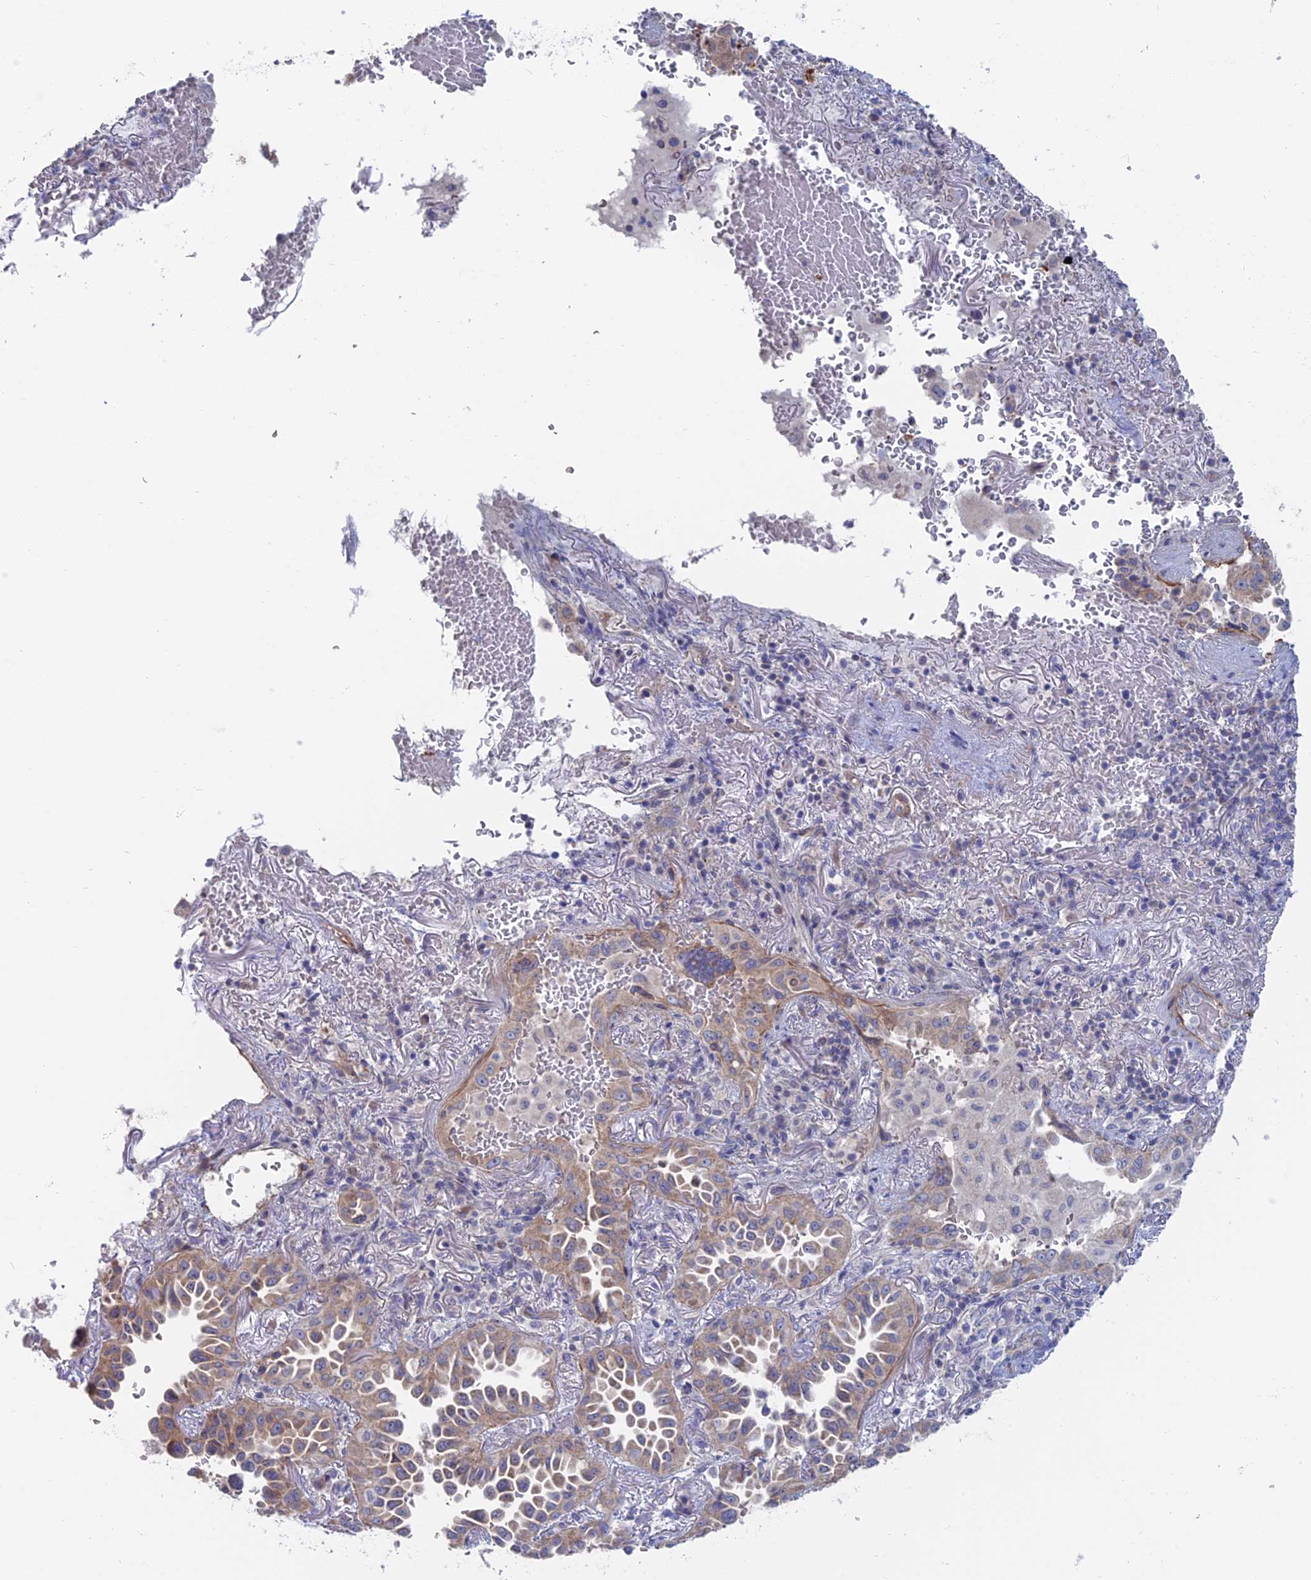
{"staining": {"intensity": "weak", "quantity": "<25%", "location": "cytoplasmic/membranous"}, "tissue": "lung cancer", "cell_type": "Tumor cells", "image_type": "cancer", "snomed": [{"axis": "morphology", "description": "Adenocarcinoma, NOS"}, {"axis": "topography", "description": "Lung"}], "caption": "Tumor cells show no significant protein expression in lung cancer (adenocarcinoma). The staining is performed using DAB (3,3'-diaminobenzidine) brown chromogen with nuclei counter-stained in using hematoxylin.", "gene": "TBC1D30", "patient": {"sex": "female", "age": 69}}